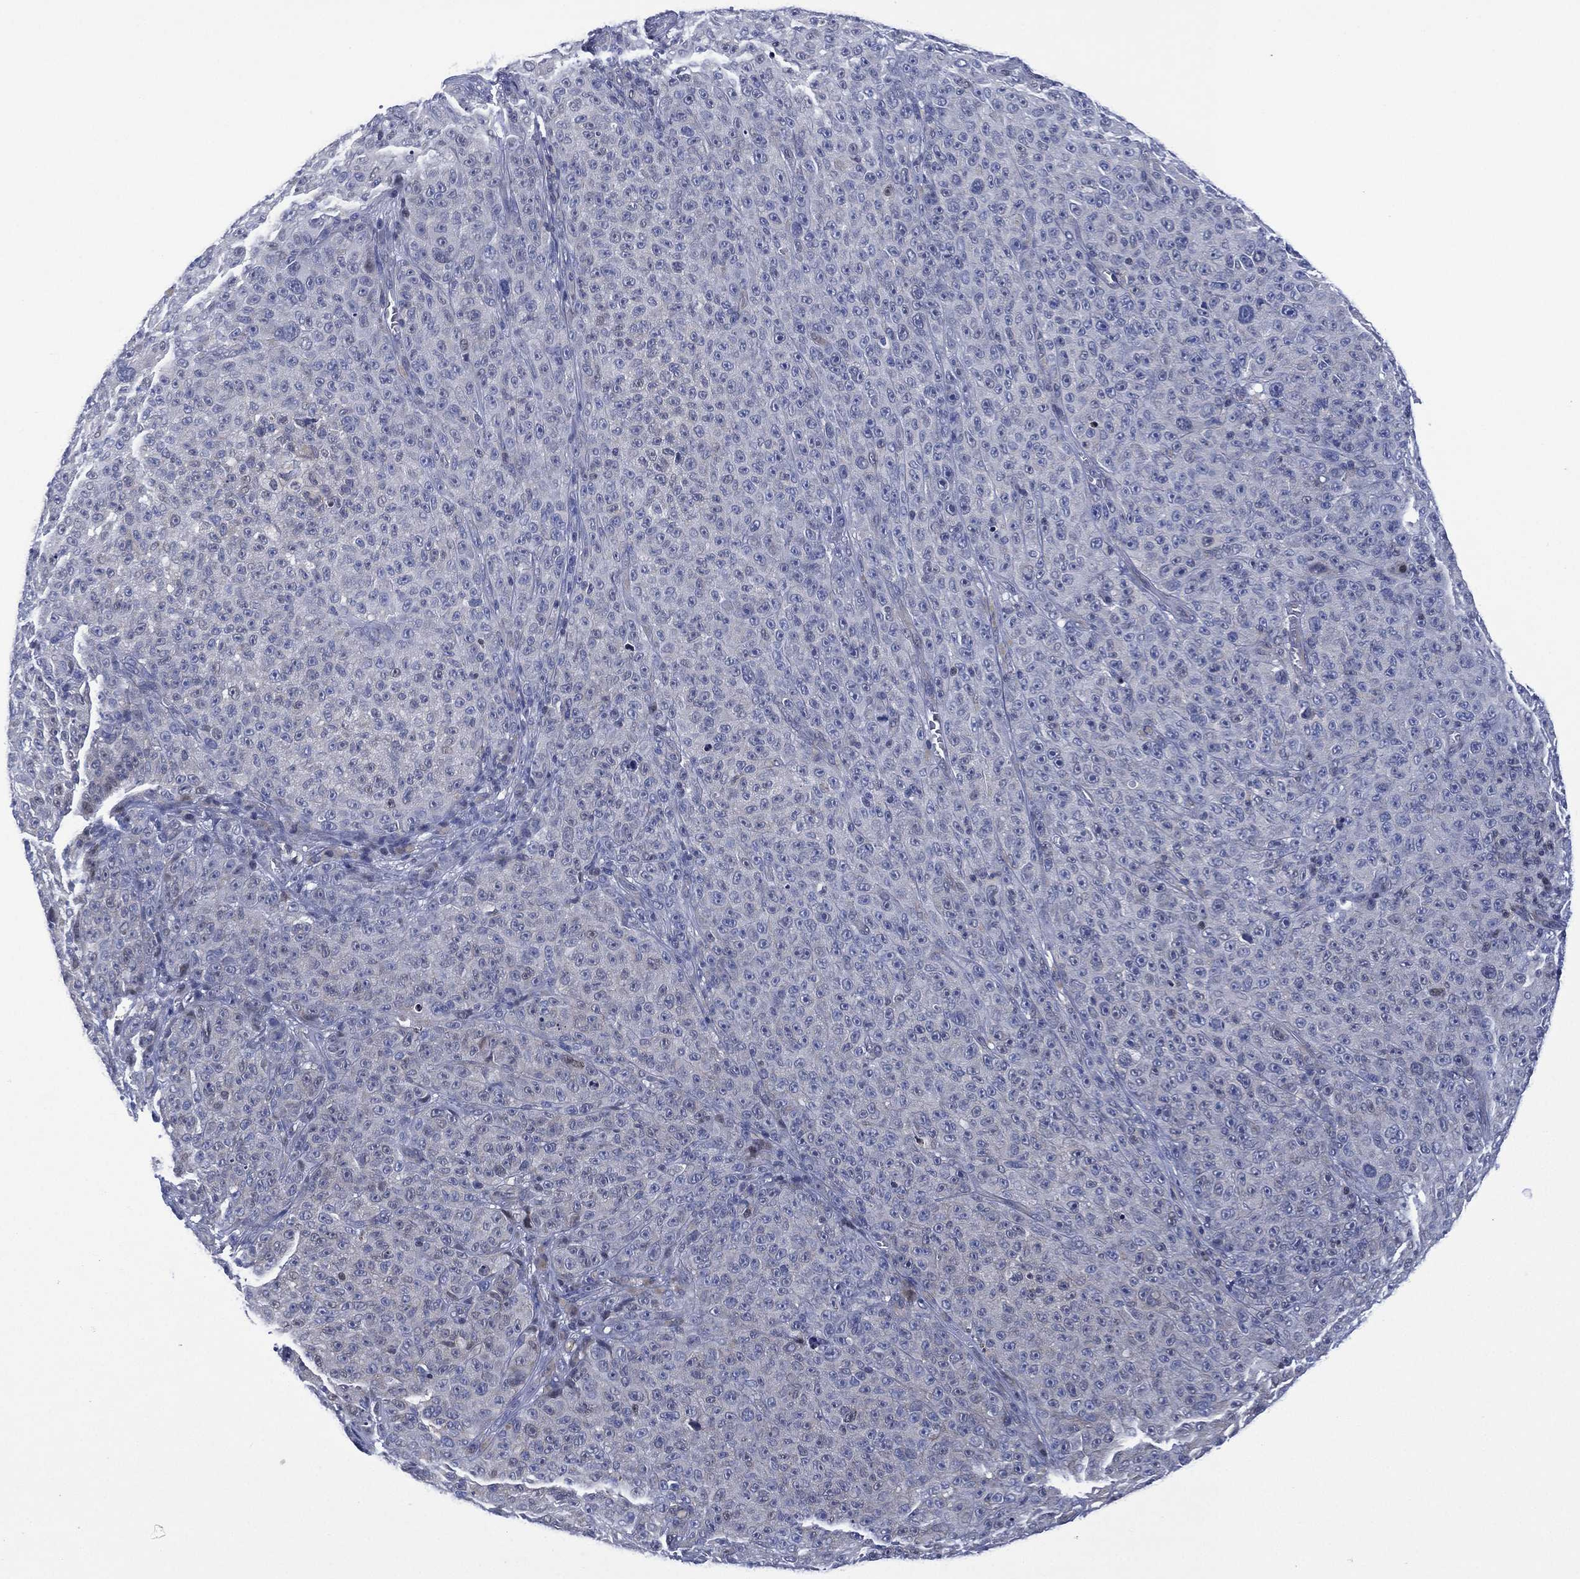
{"staining": {"intensity": "negative", "quantity": "none", "location": "none"}, "tissue": "melanoma", "cell_type": "Tumor cells", "image_type": "cancer", "snomed": [{"axis": "morphology", "description": "Malignant melanoma, NOS"}, {"axis": "topography", "description": "Skin"}], "caption": "Melanoma was stained to show a protein in brown. There is no significant staining in tumor cells.", "gene": "SLC4A4", "patient": {"sex": "female", "age": 82}}